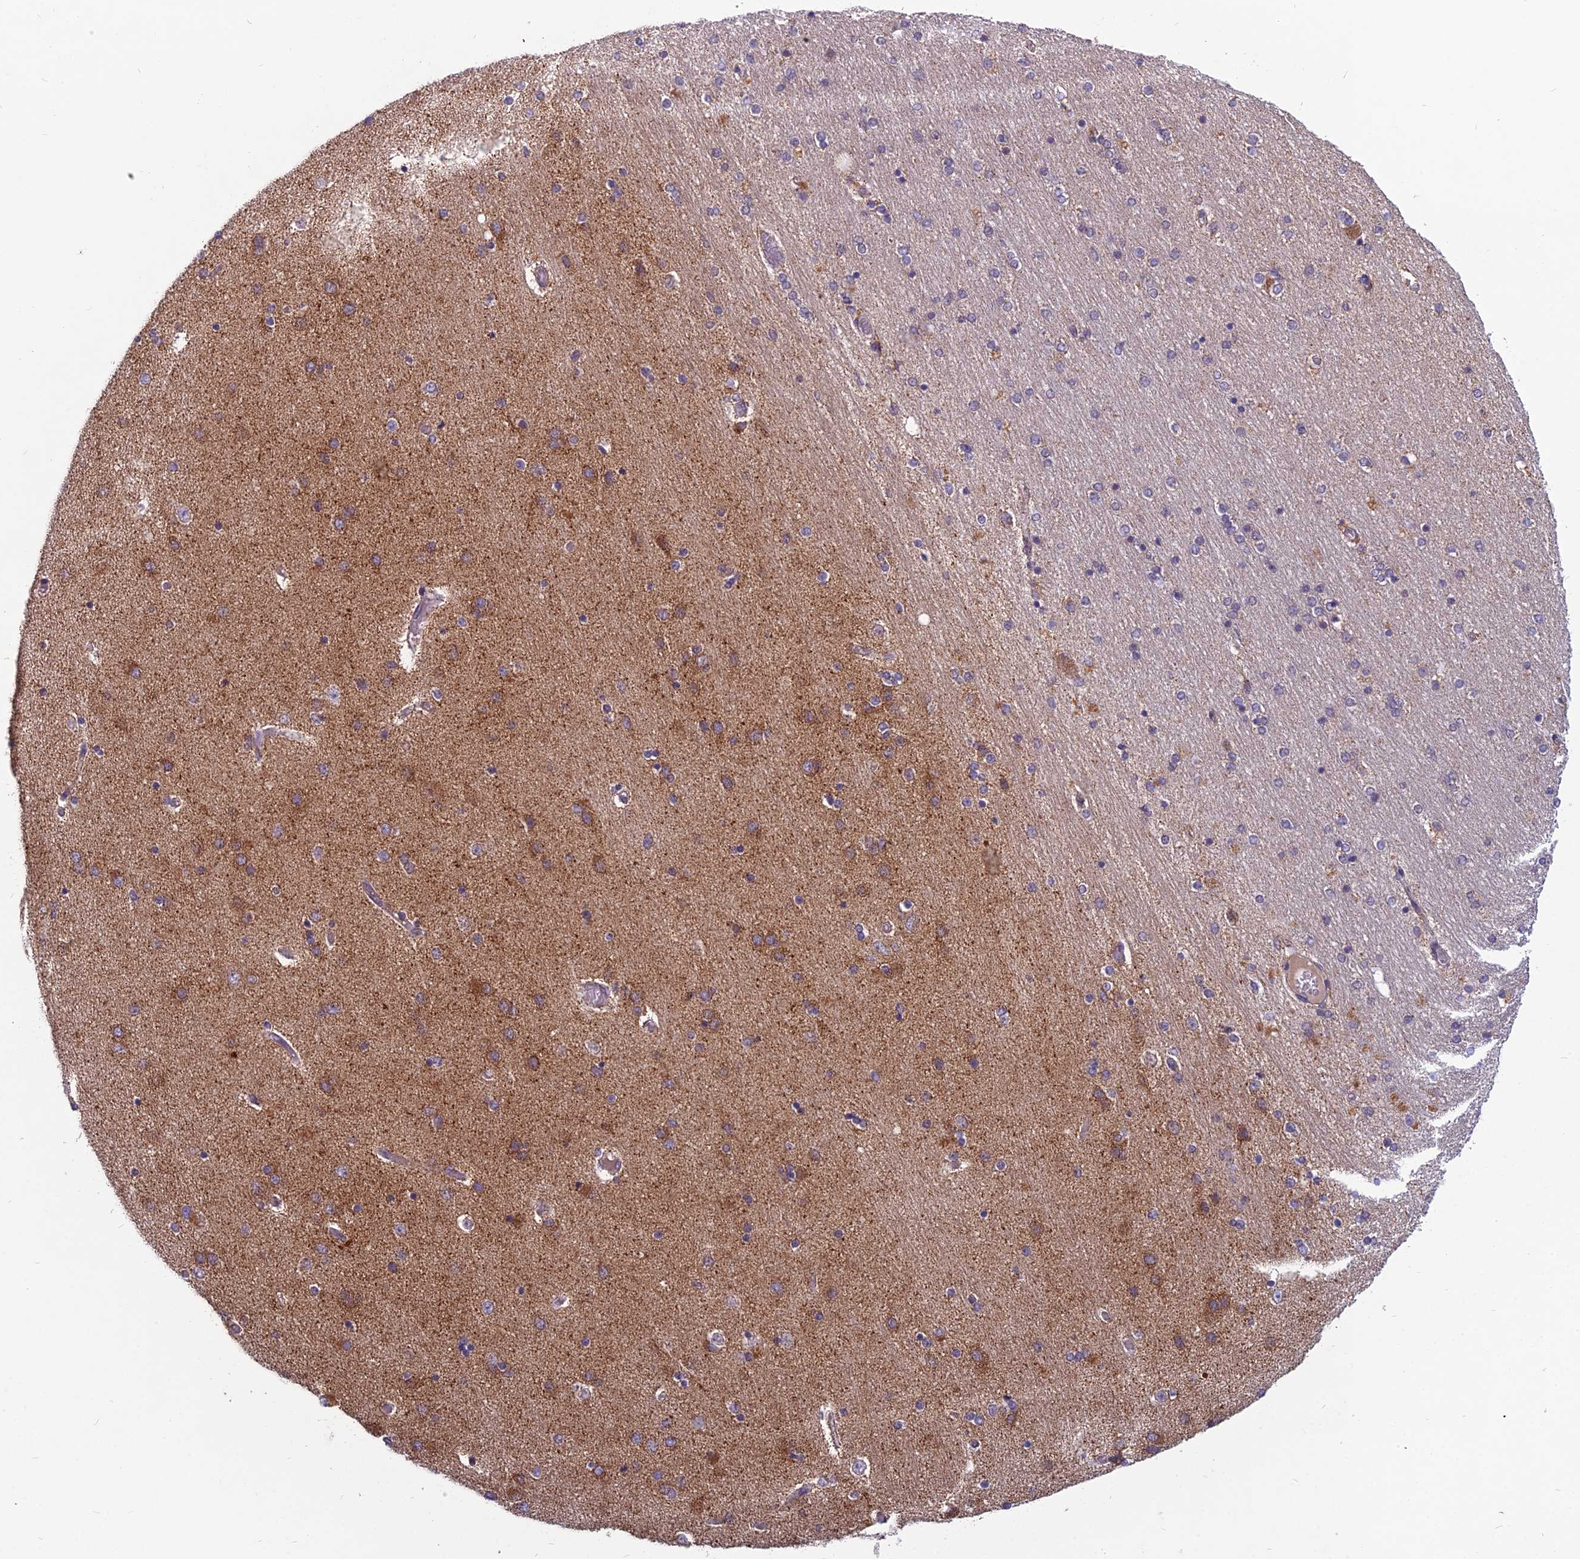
{"staining": {"intensity": "moderate", "quantity": "<25%", "location": "cytoplasmic/membranous"}, "tissue": "hippocampus", "cell_type": "Glial cells", "image_type": "normal", "snomed": [{"axis": "morphology", "description": "Normal tissue, NOS"}, {"axis": "topography", "description": "Hippocampus"}], "caption": "This micrograph reveals immunohistochemistry staining of unremarkable human hippocampus, with low moderate cytoplasmic/membranous staining in approximately <25% of glial cells.", "gene": "ENSG00000188897", "patient": {"sex": "female", "age": 54}}